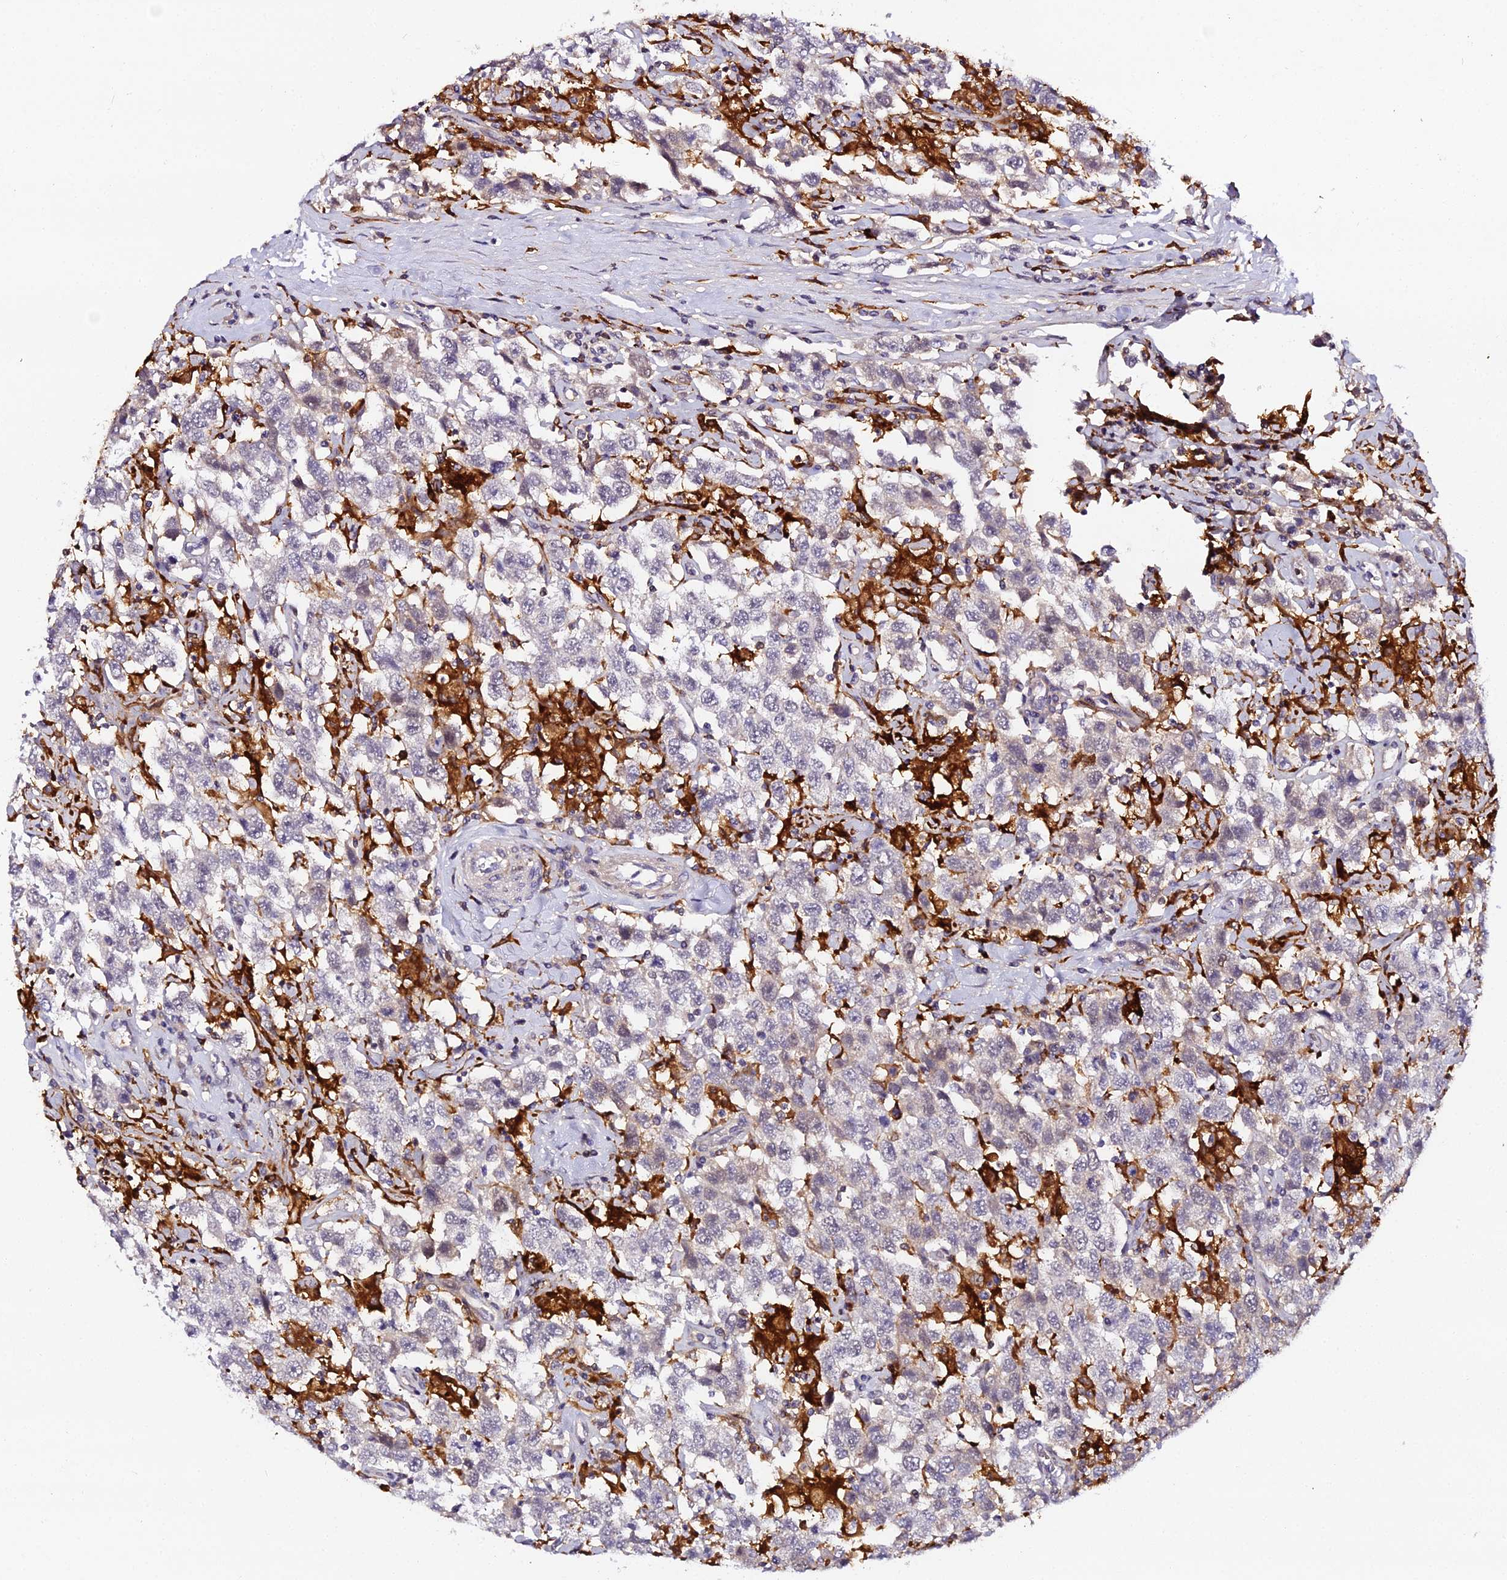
{"staining": {"intensity": "negative", "quantity": "none", "location": "none"}, "tissue": "testis cancer", "cell_type": "Tumor cells", "image_type": "cancer", "snomed": [{"axis": "morphology", "description": "Seminoma, NOS"}, {"axis": "topography", "description": "Testis"}], "caption": "Testis cancer (seminoma) stained for a protein using immunohistochemistry (IHC) reveals no expression tumor cells.", "gene": "IL4I1", "patient": {"sex": "male", "age": 41}}